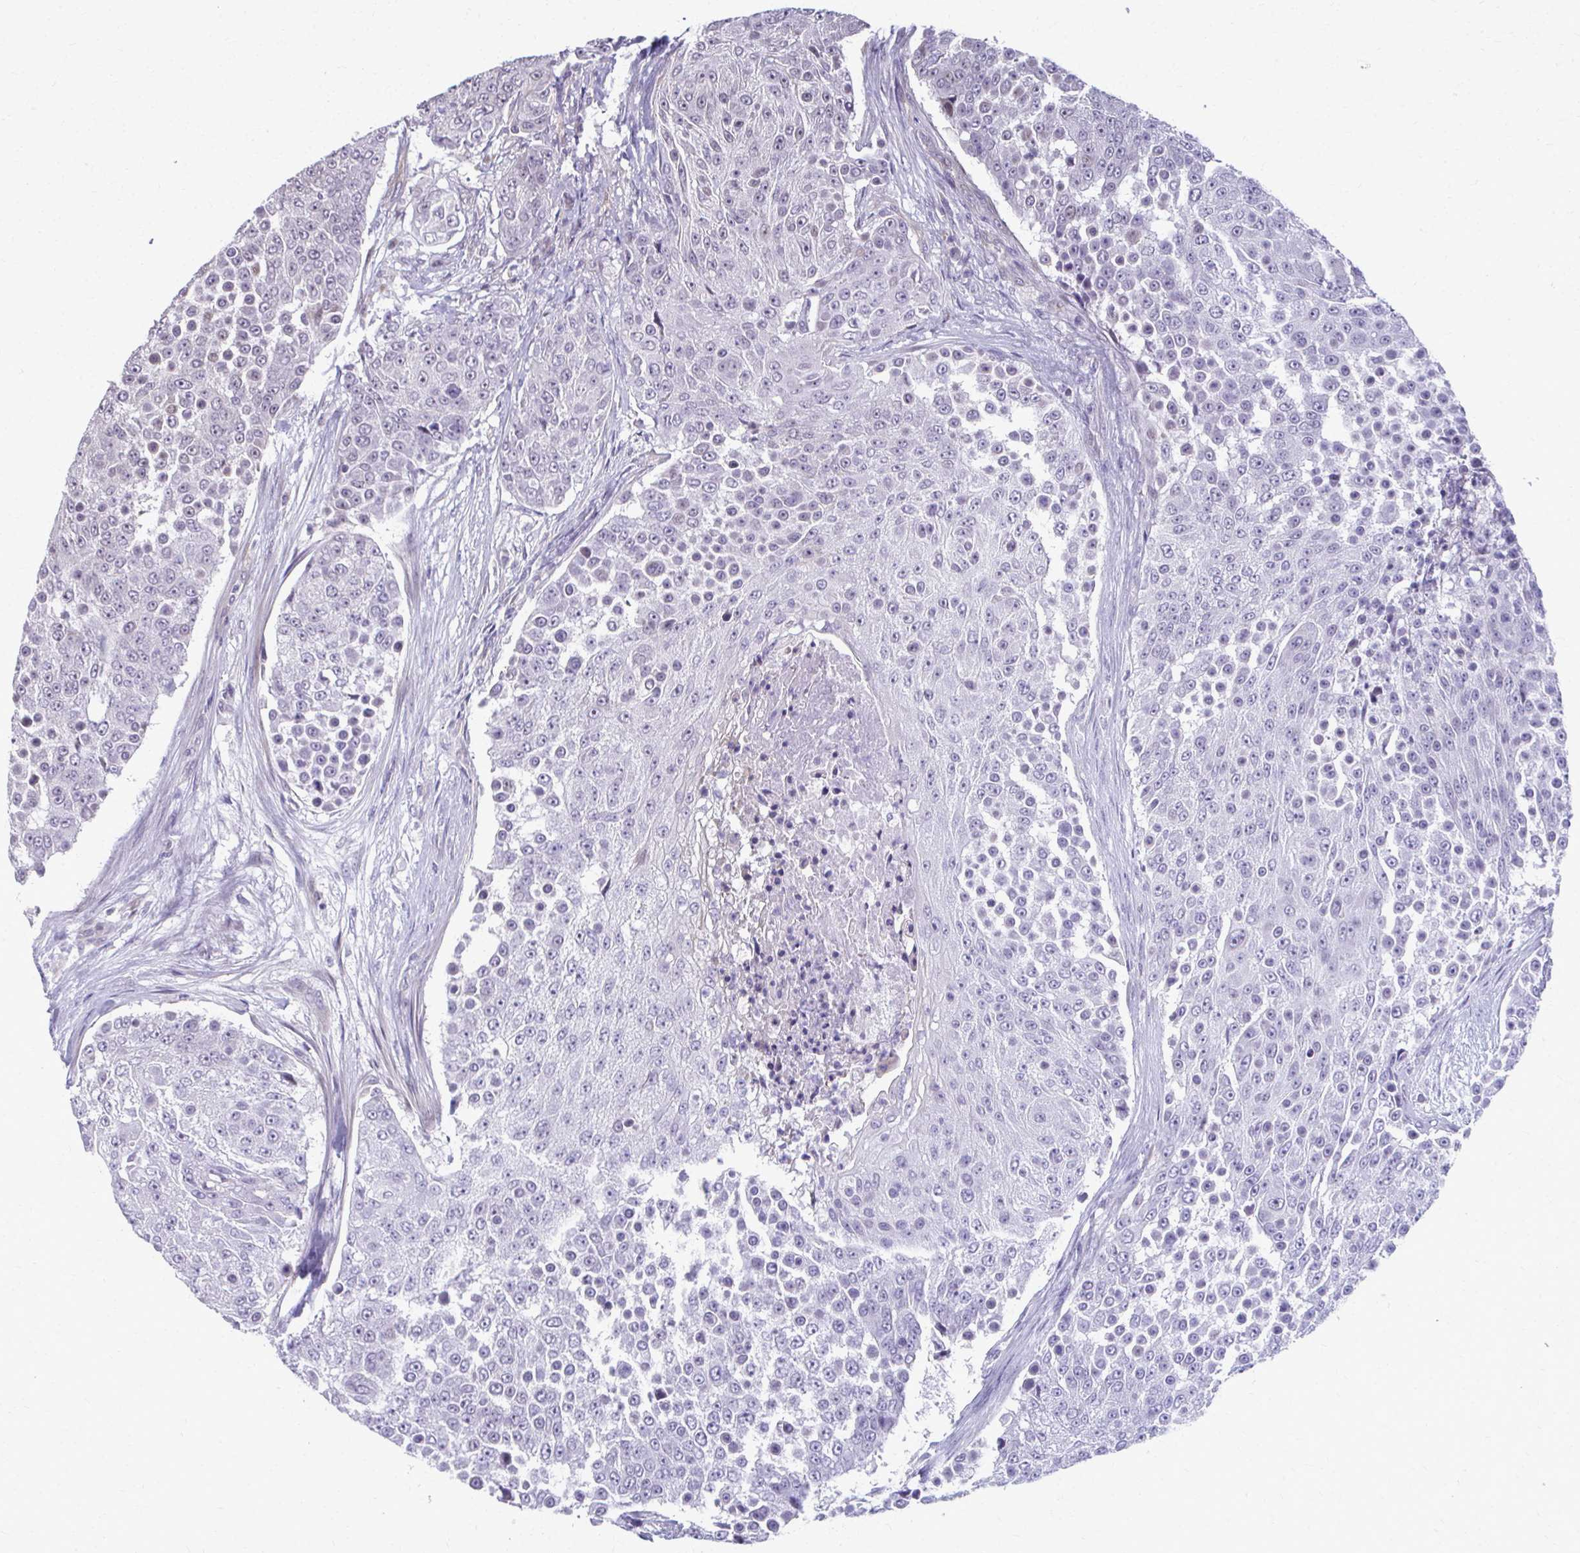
{"staining": {"intensity": "negative", "quantity": "none", "location": "none"}, "tissue": "urothelial cancer", "cell_type": "Tumor cells", "image_type": "cancer", "snomed": [{"axis": "morphology", "description": "Urothelial carcinoma, High grade"}, {"axis": "topography", "description": "Urinary bladder"}], "caption": "DAB (3,3'-diaminobenzidine) immunohistochemical staining of urothelial cancer reveals no significant staining in tumor cells.", "gene": "MAF1", "patient": {"sex": "female", "age": 63}}